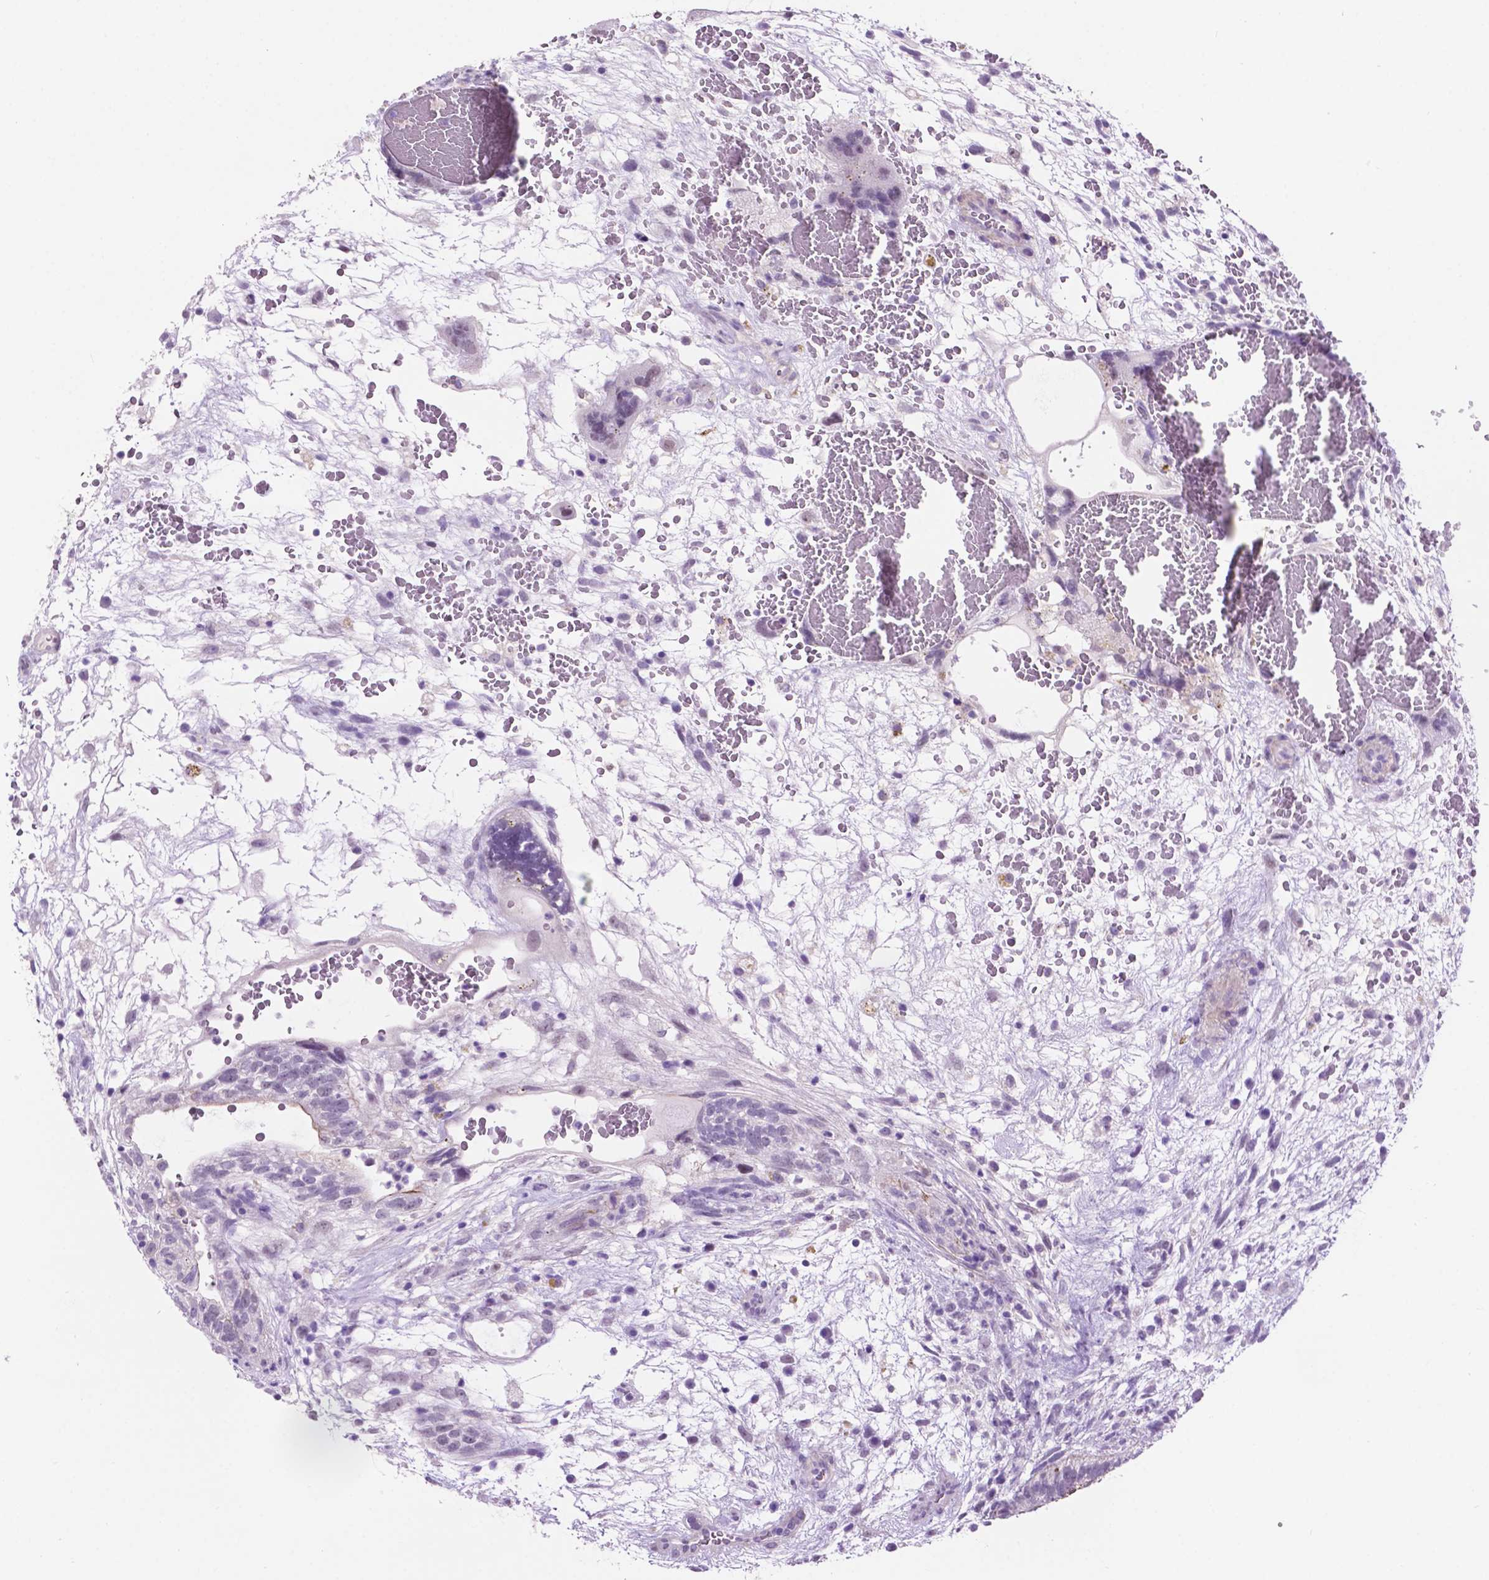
{"staining": {"intensity": "negative", "quantity": "none", "location": "none"}, "tissue": "testis cancer", "cell_type": "Tumor cells", "image_type": "cancer", "snomed": [{"axis": "morphology", "description": "Normal tissue, NOS"}, {"axis": "morphology", "description": "Carcinoma, Embryonal, NOS"}, {"axis": "topography", "description": "Testis"}], "caption": "An immunohistochemistry micrograph of testis cancer is shown. There is no staining in tumor cells of testis cancer.", "gene": "ACY3", "patient": {"sex": "male", "age": 32}}